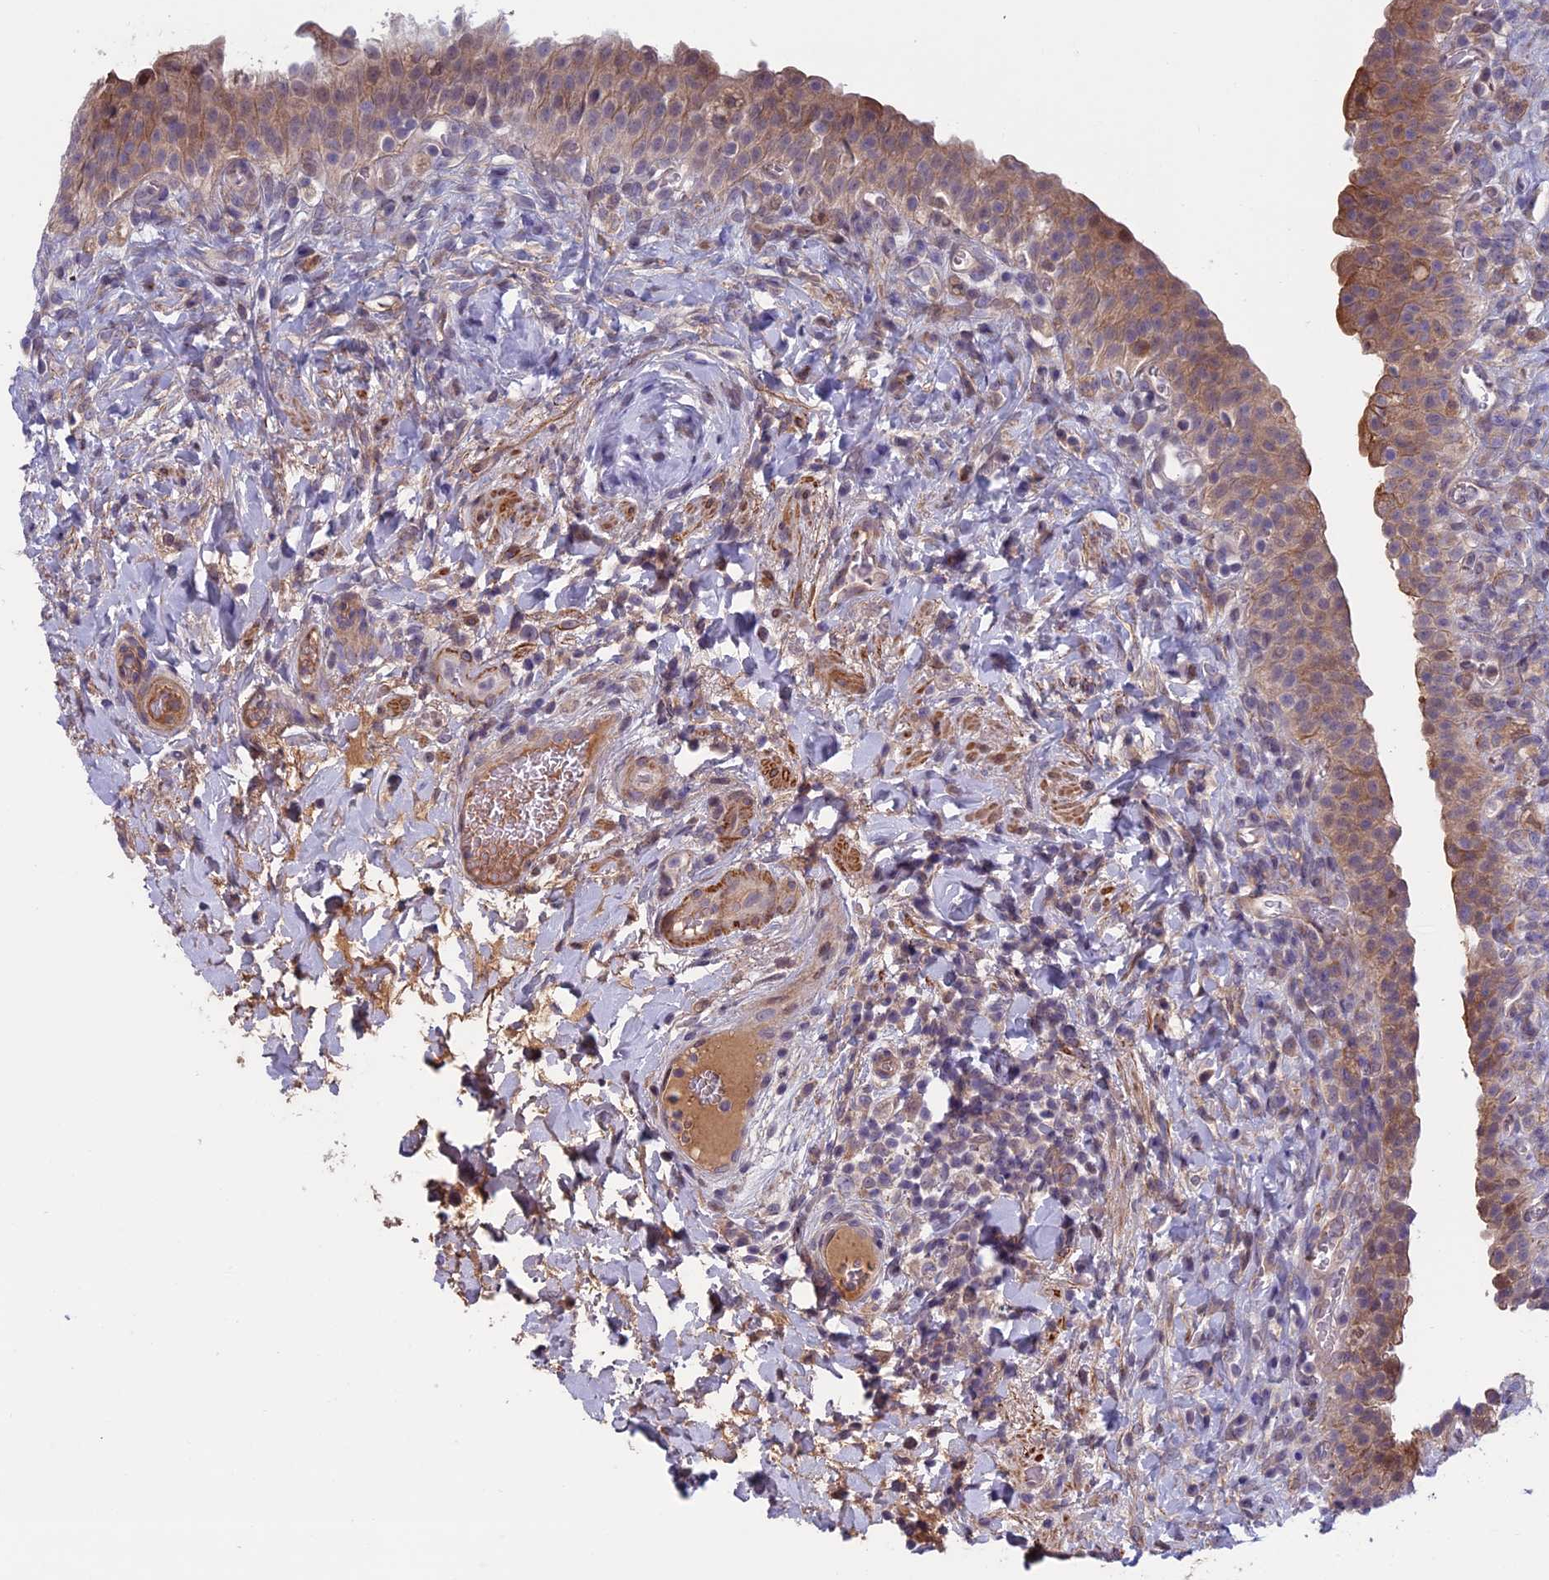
{"staining": {"intensity": "moderate", "quantity": "25%-75%", "location": "cytoplasmic/membranous"}, "tissue": "urinary bladder", "cell_type": "Urothelial cells", "image_type": "normal", "snomed": [{"axis": "morphology", "description": "Normal tissue, NOS"}, {"axis": "morphology", "description": "Inflammation, NOS"}, {"axis": "topography", "description": "Urinary bladder"}], "caption": "Unremarkable urinary bladder was stained to show a protein in brown. There is medium levels of moderate cytoplasmic/membranous staining in about 25%-75% of urothelial cells.", "gene": "FADS1", "patient": {"sex": "male", "age": 64}}